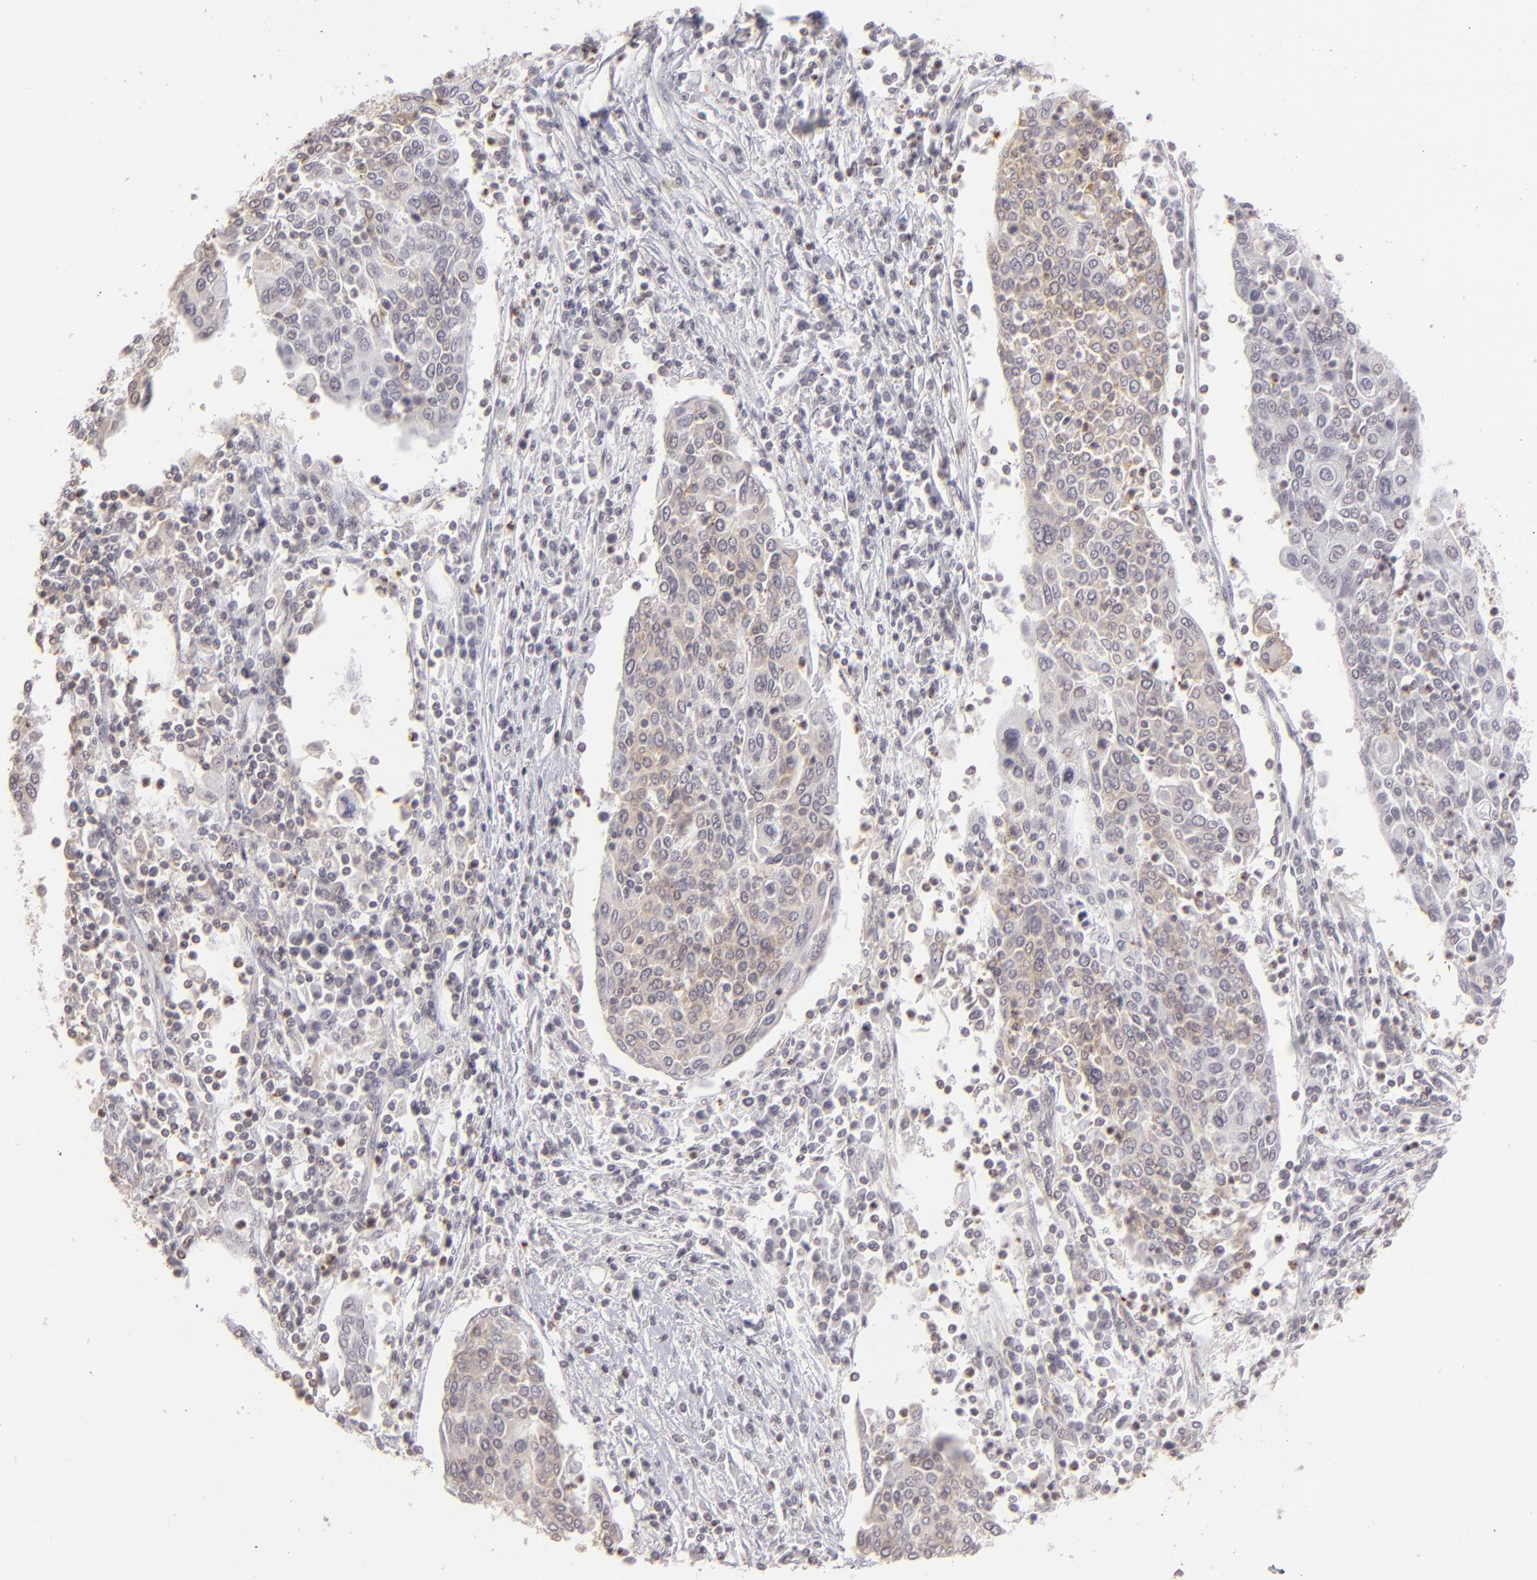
{"staining": {"intensity": "negative", "quantity": "none", "location": "none"}, "tissue": "cervical cancer", "cell_type": "Tumor cells", "image_type": "cancer", "snomed": [{"axis": "morphology", "description": "Squamous cell carcinoma, NOS"}, {"axis": "topography", "description": "Cervix"}], "caption": "Tumor cells show no significant protein positivity in cervical cancer (squamous cell carcinoma). Nuclei are stained in blue.", "gene": "CLDN2", "patient": {"sex": "female", "age": 40}}